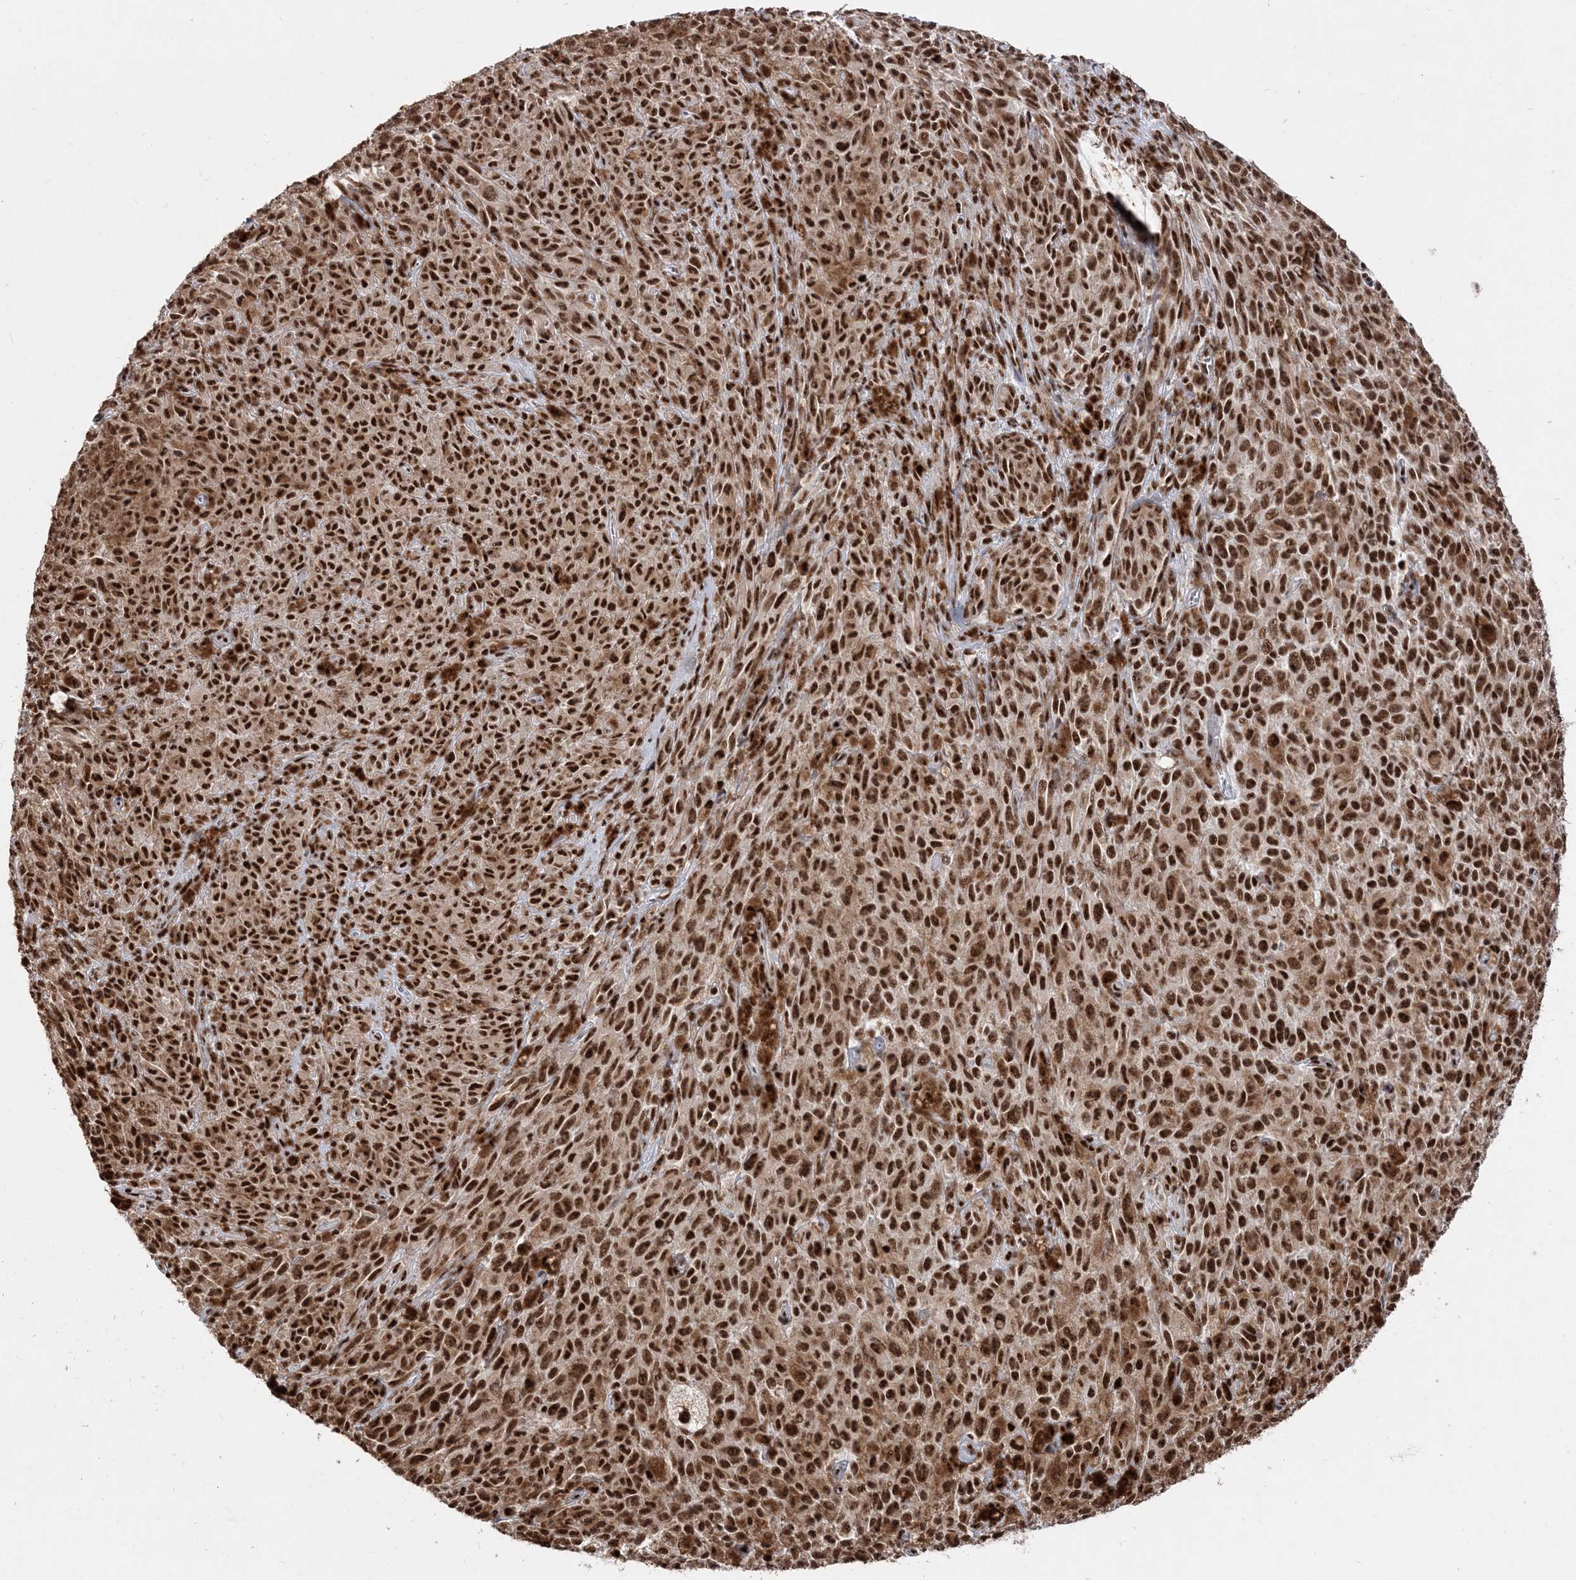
{"staining": {"intensity": "strong", "quantity": ">75%", "location": "nuclear"}, "tissue": "melanoma", "cell_type": "Tumor cells", "image_type": "cancer", "snomed": [{"axis": "morphology", "description": "Malignant melanoma, NOS"}, {"axis": "topography", "description": "Skin"}], "caption": "IHC of human malignant melanoma shows high levels of strong nuclear positivity in approximately >75% of tumor cells.", "gene": "RBM17", "patient": {"sex": "female", "age": 82}}